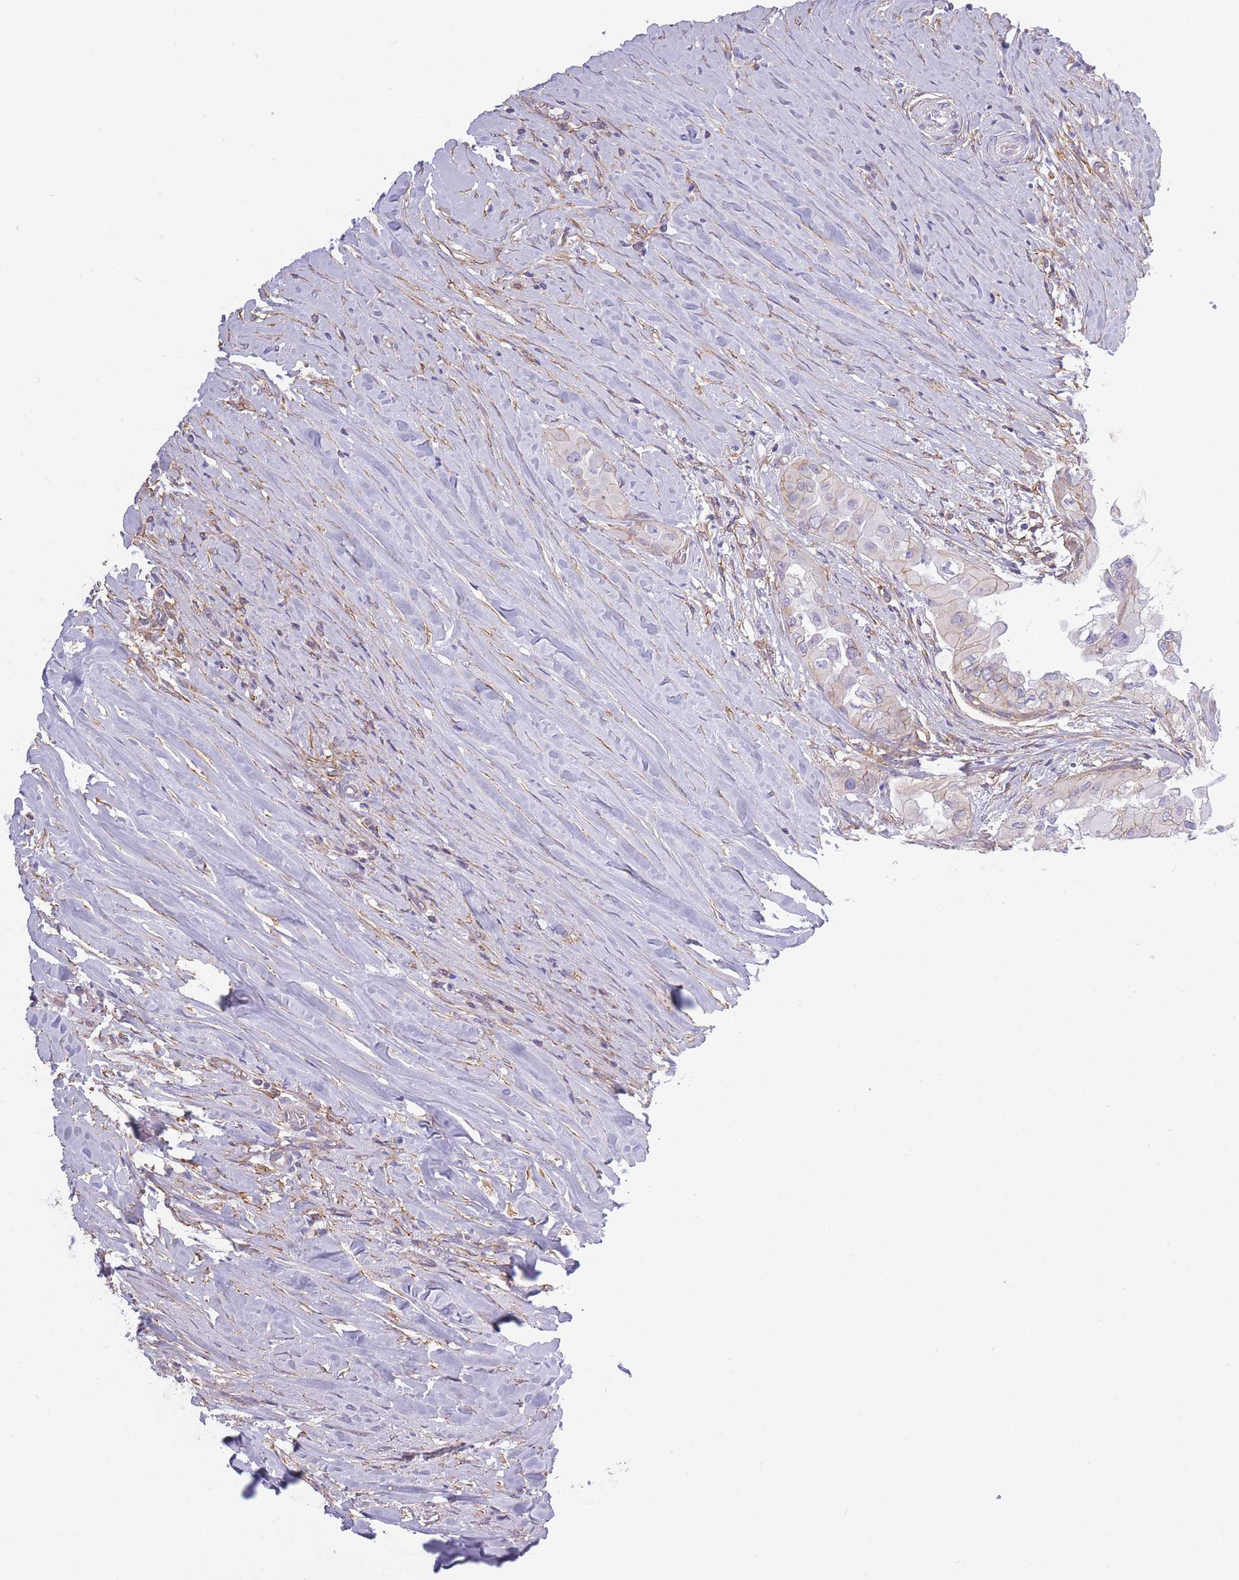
{"staining": {"intensity": "weak", "quantity": ">75%", "location": "cytoplasmic/membranous"}, "tissue": "thyroid cancer", "cell_type": "Tumor cells", "image_type": "cancer", "snomed": [{"axis": "morphology", "description": "Papillary adenocarcinoma, NOS"}, {"axis": "topography", "description": "Thyroid gland"}], "caption": "A brown stain labels weak cytoplasmic/membranous expression of a protein in human thyroid cancer tumor cells. (DAB (3,3'-diaminobenzidine) IHC with brightfield microscopy, high magnification).", "gene": "ADD1", "patient": {"sex": "female", "age": 59}}